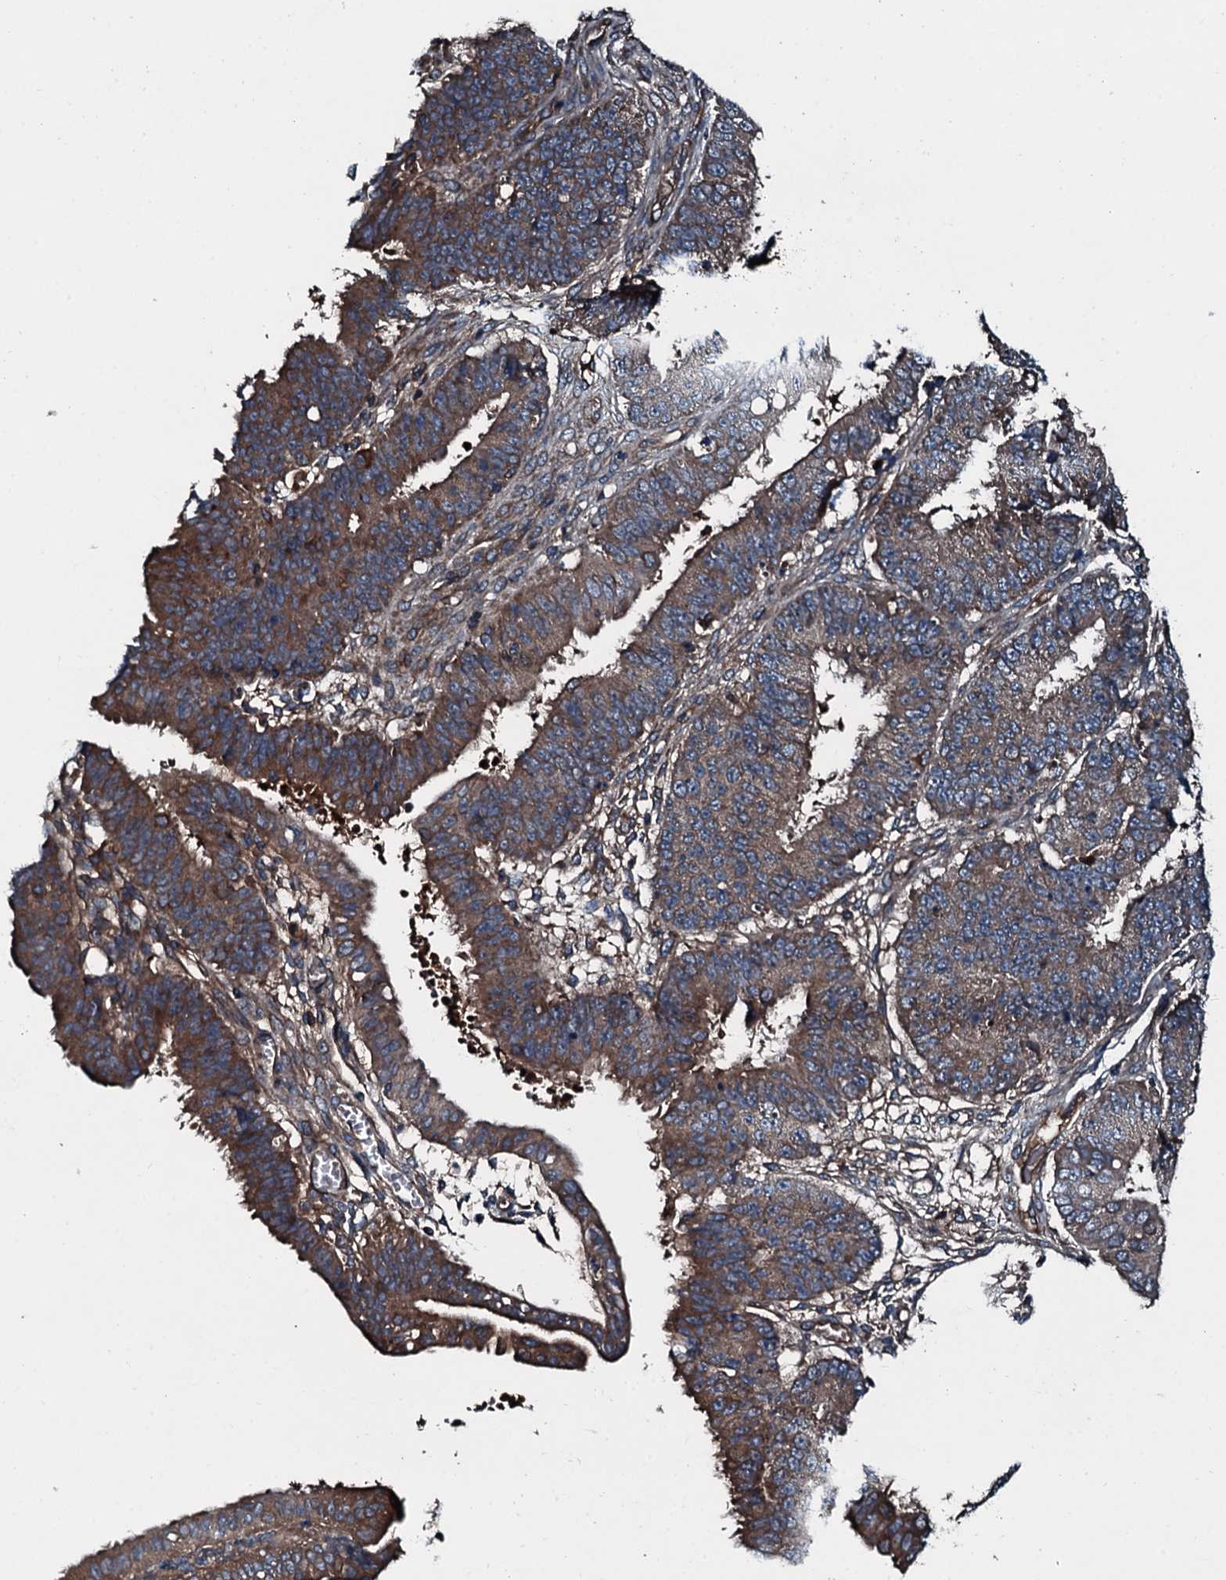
{"staining": {"intensity": "strong", "quantity": ">75%", "location": "cytoplasmic/membranous"}, "tissue": "ovarian cancer", "cell_type": "Tumor cells", "image_type": "cancer", "snomed": [{"axis": "morphology", "description": "Carcinoma, endometroid"}, {"axis": "topography", "description": "Appendix"}, {"axis": "topography", "description": "Ovary"}], "caption": "Immunohistochemical staining of human ovarian endometroid carcinoma reveals high levels of strong cytoplasmic/membranous expression in approximately >75% of tumor cells.", "gene": "AARS1", "patient": {"sex": "female", "age": 42}}